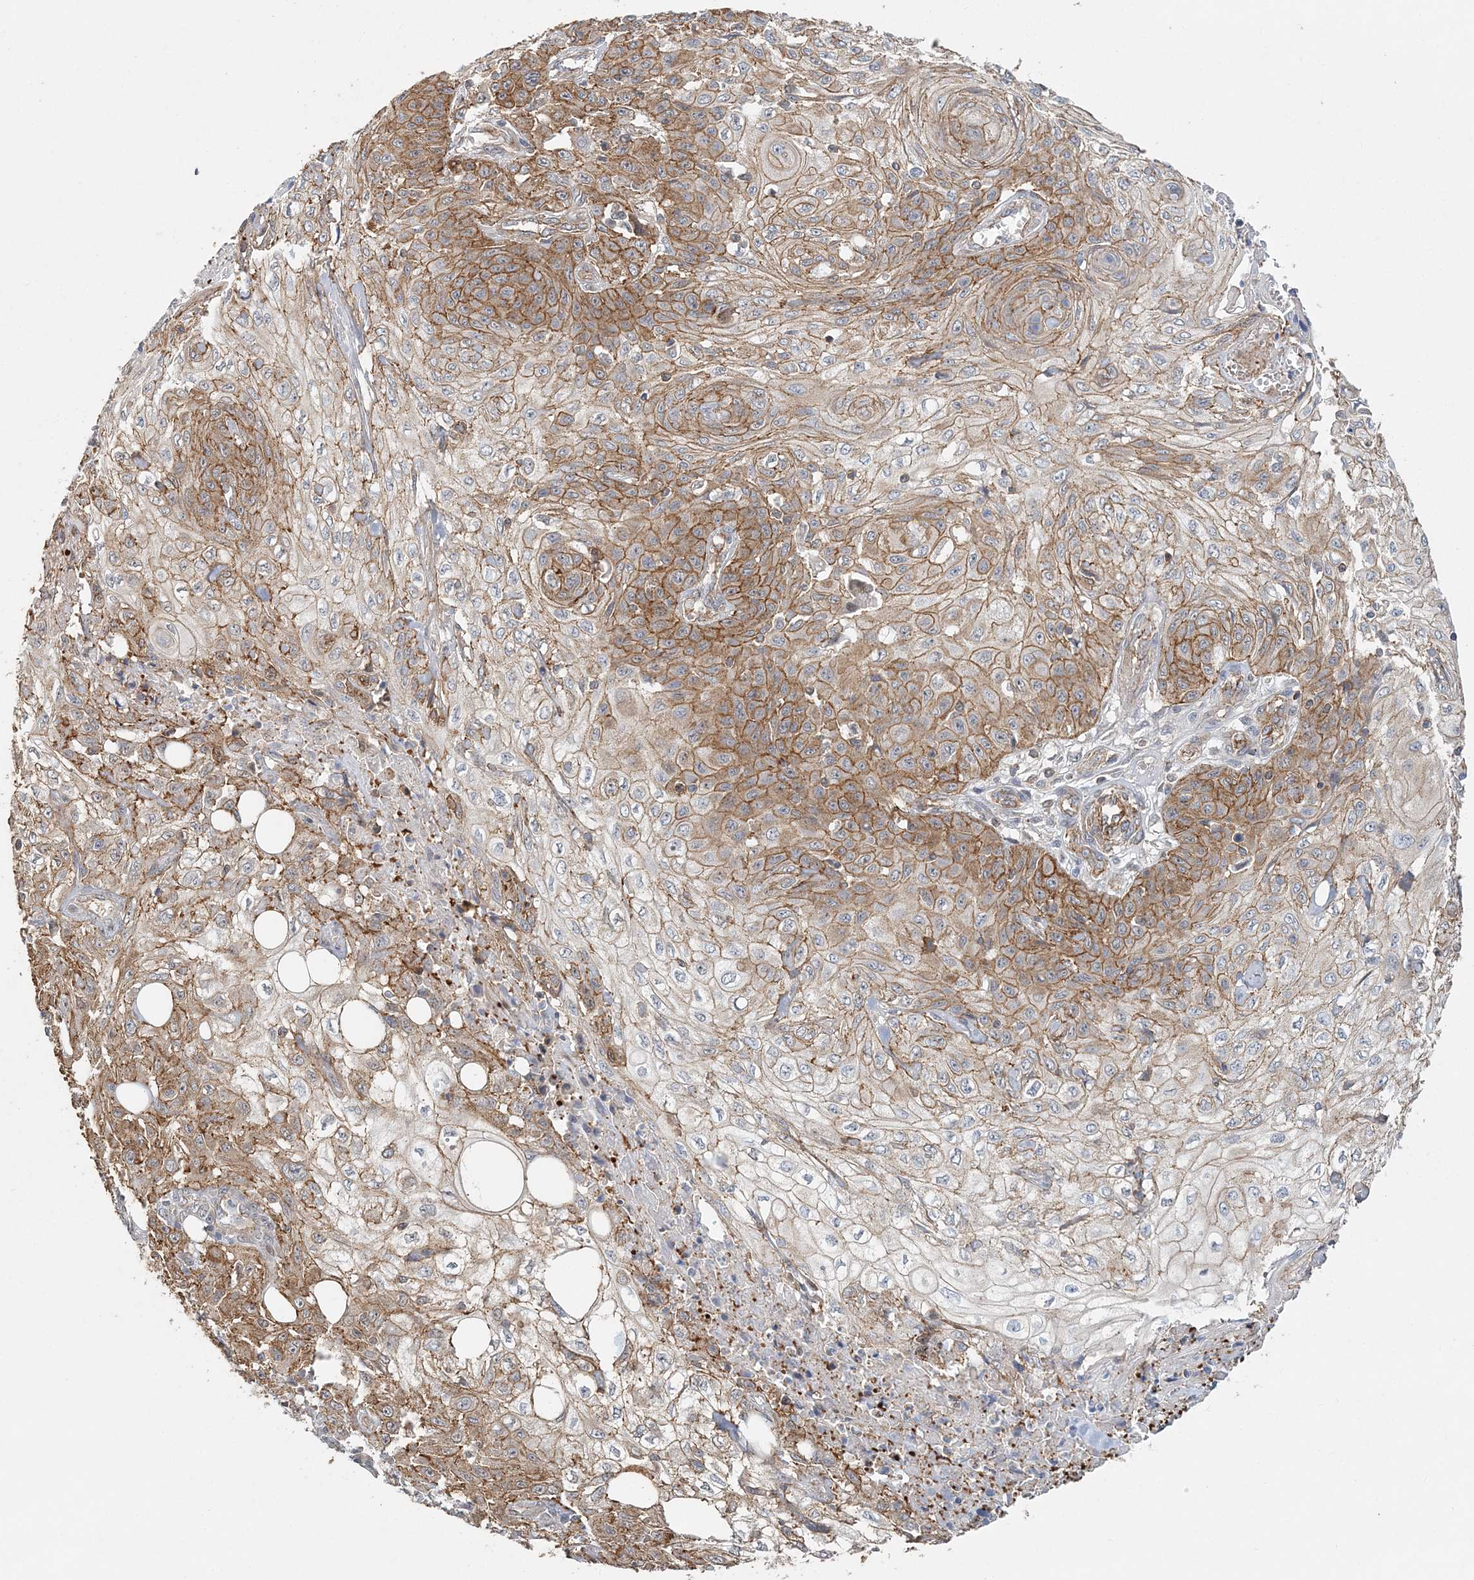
{"staining": {"intensity": "moderate", "quantity": ">75%", "location": "cytoplasmic/membranous"}, "tissue": "skin cancer", "cell_type": "Tumor cells", "image_type": "cancer", "snomed": [{"axis": "morphology", "description": "Squamous cell carcinoma, NOS"}, {"axis": "morphology", "description": "Squamous cell carcinoma, metastatic, NOS"}, {"axis": "topography", "description": "Skin"}, {"axis": "topography", "description": "Lymph node"}], "caption": "A medium amount of moderate cytoplasmic/membranous expression is identified in about >75% of tumor cells in skin cancer tissue.", "gene": "MAT2B", "patient": {"sex": "male", "age": 75}}